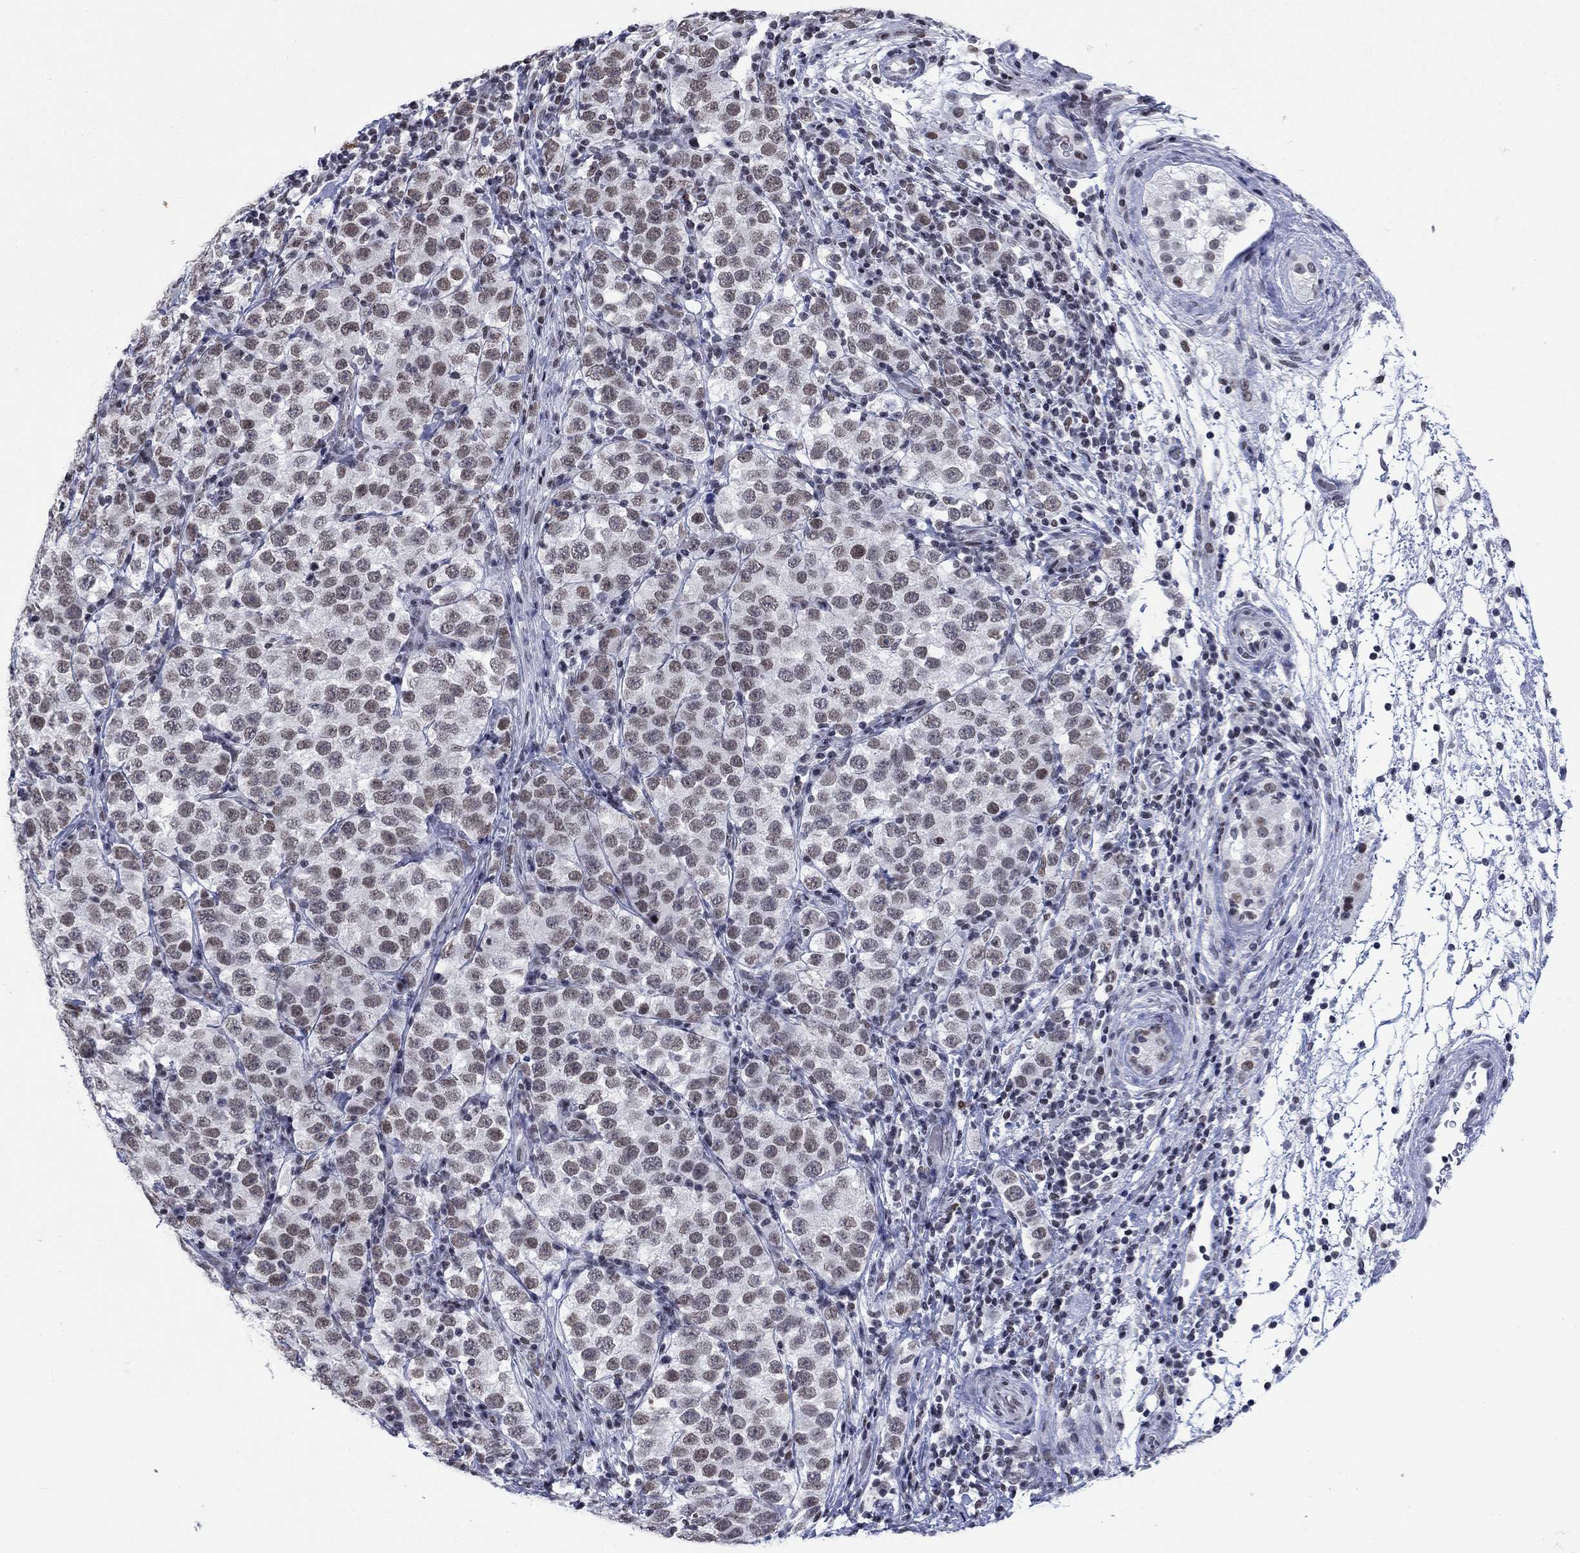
{"staining": {"intensity": "weak", "quantity": "25%-75%", "location": "nuclear"}, "tissue": "testis cancer", "cell_type": "Tumor cells", "image_type": "cancer", "snomed": [{"axis": "morphology", "description": "Seminoma, NOS"}, {"axis": "topography", "description": "Testis"}], "caption": "Protein staining of testis cancer tissue displays weak nuclear positivity in approximately 25%-75% of tumor cells.", "gene": "NPAS3", "patient": {"sex": "male", "age": 34}}